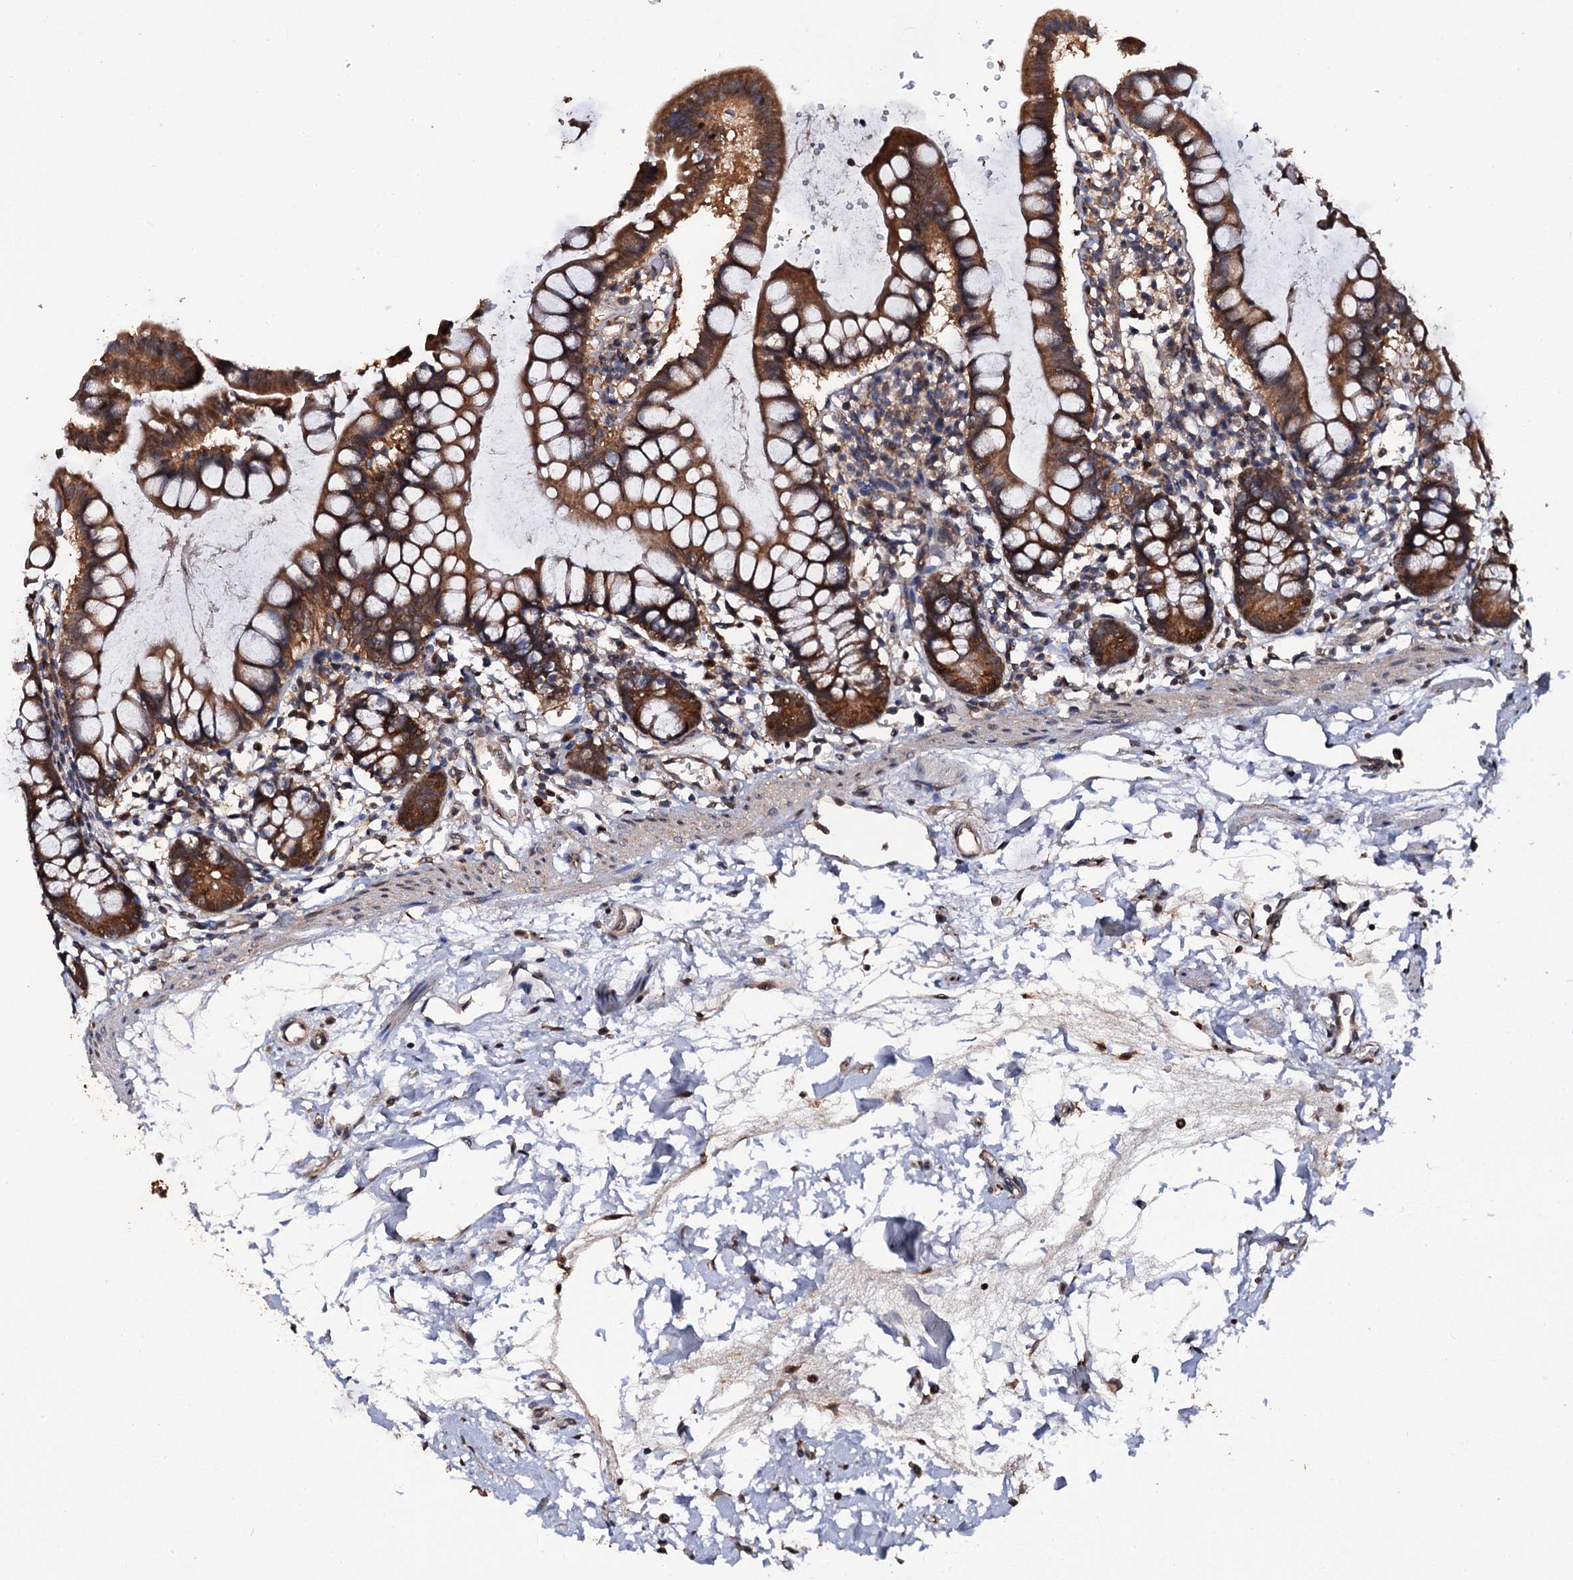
{"staining": {"intensity": "moderate", "quantity": ">75%", "location": "cytoplasmic/membranous"}, "tissue": "small intestine", "cell_type": "Glandular cells", "image_type": "normal", "snomed": [{"axis": "morphology", "description": "Normal tissue, NOS"}, {"axis": "topography", "description": "Small intestine"}], "caption": "Protein staining demonstrates moderate cytoplasmic/membranous positivity in approximately >75% of glandular cells in benign small intestine.", "gene": "MIER2", "patient": {"sex": "female", "age": 84}}